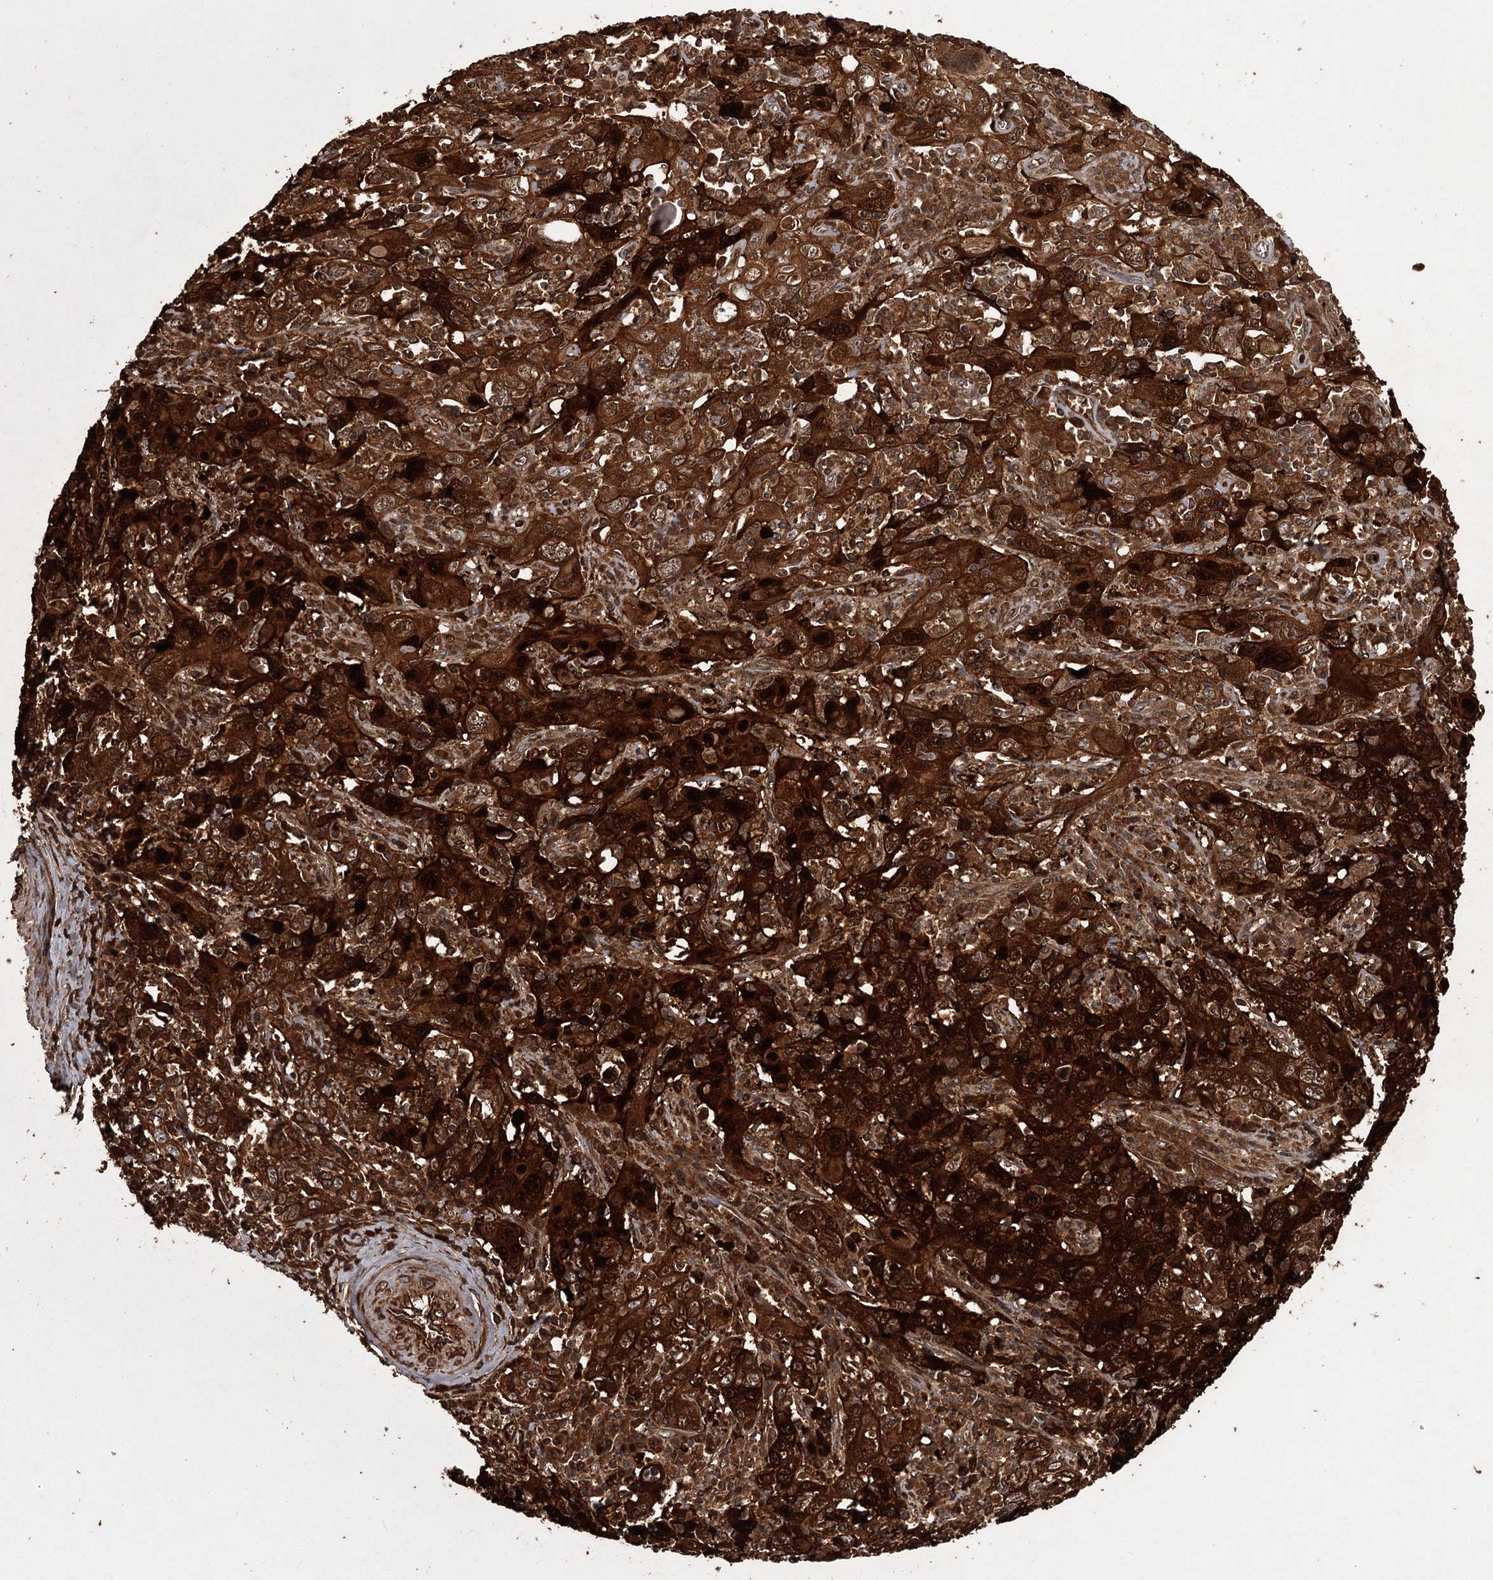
{"staining": {"intensity": "strong", "quantity": ">75%", "location": "cytoplasmic/membranous"}, "tissue": "cervical cancer", "cell_type": "Tumor cells", "image_type": "cancer", "snomed": [{"axis": "morphology", "description": "Squamous cell carcinoma, NOS"}, {"axis": "topography", "description": "Cervix"}], "caption": "Cervical cancer (squamous cell carcinoma) stained with a protein marker displays strong staining in tumor cells.", "gene": "RPAP3", "patient": {"sex": "female", "age": 46}}